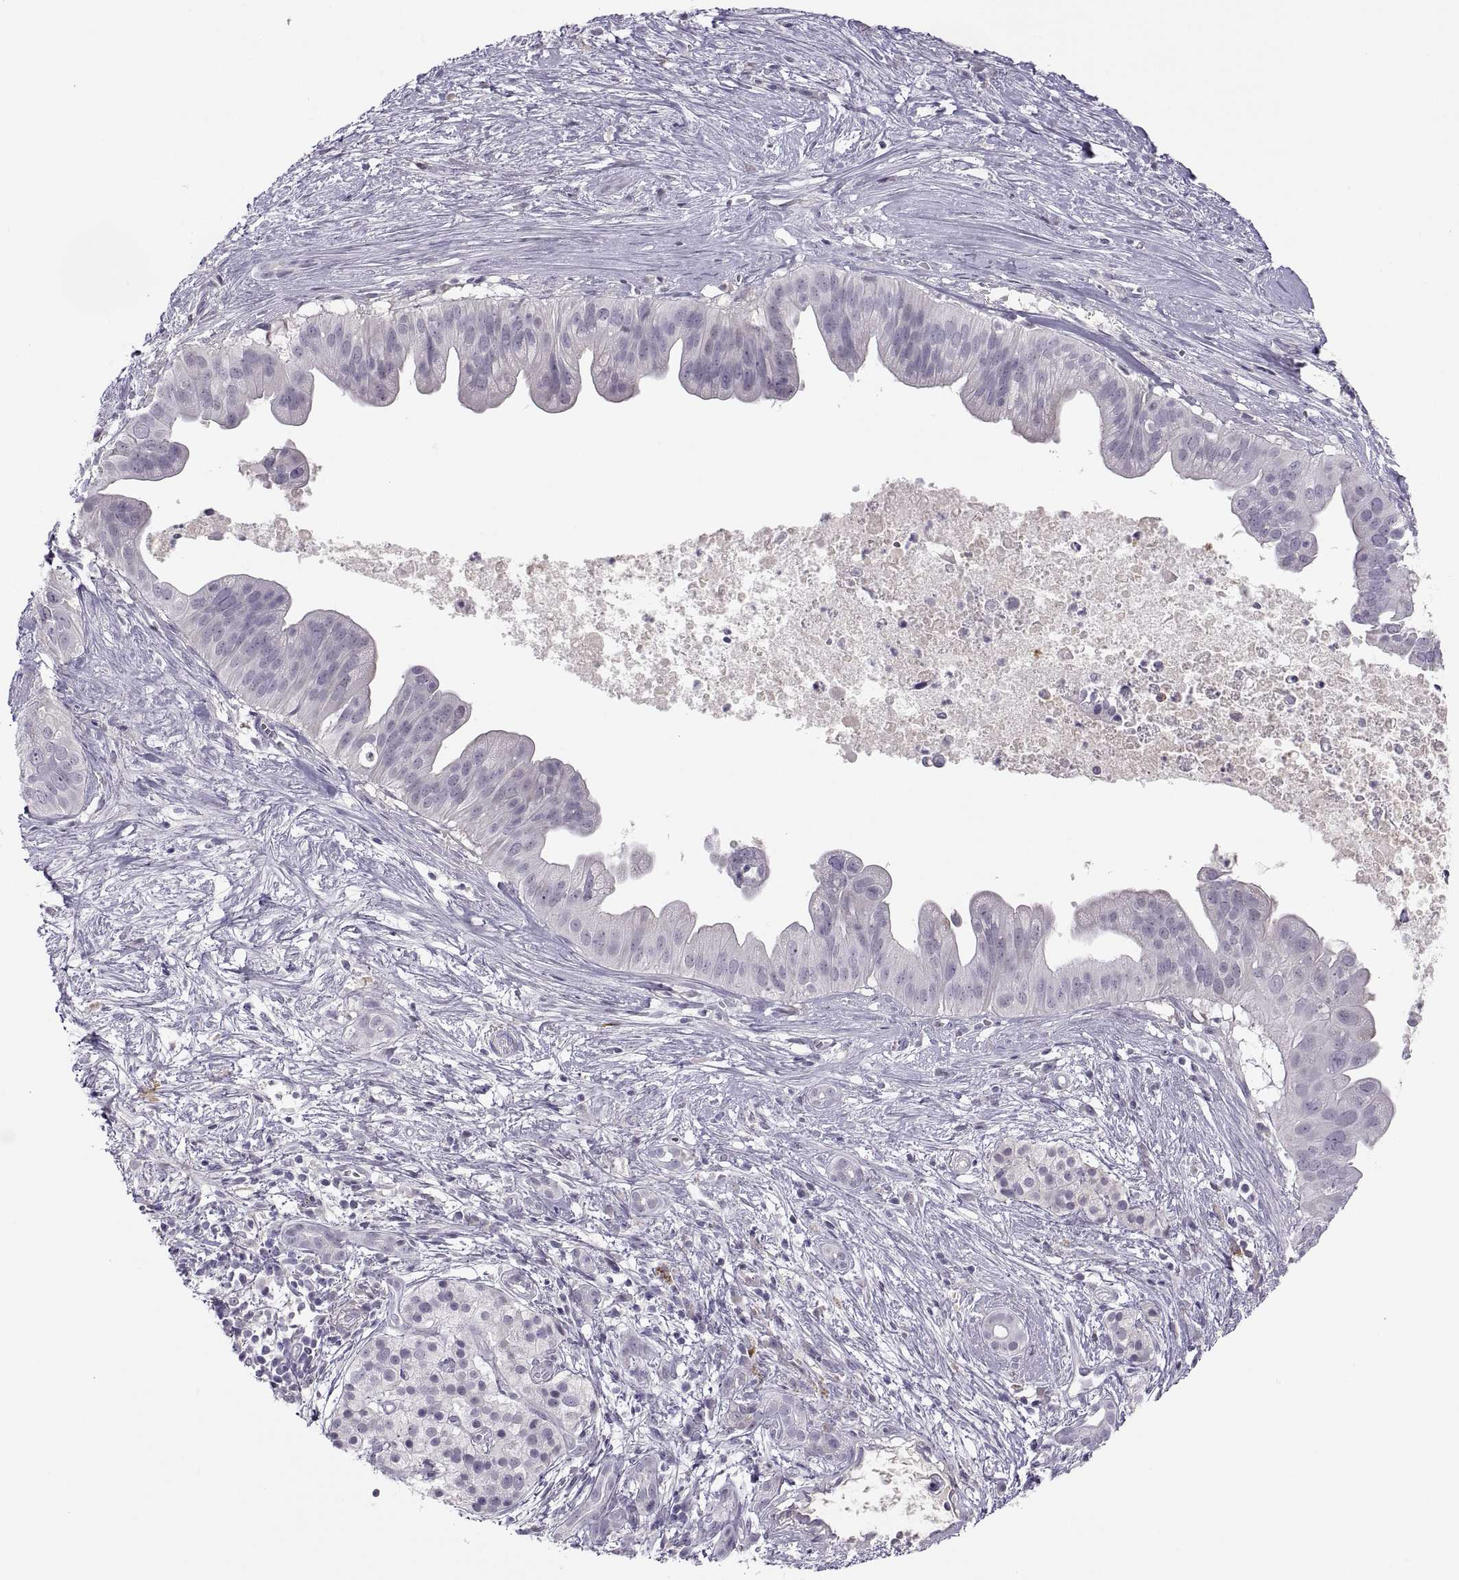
{"staining": {"intensity": "negative", "quantity": "none", "location": "none"}, "tissue": "pancreatic cancer", "cell_type": "Tumor cells", "image_type": "cancer", "snomed": [{"axis": "morphology", "description": "Adenocarcinoma, NOS"}, {"axis": "topography", "description": "Pancreas"}], "caption": "Tumor cells show no significant protein positivity in pancreatic cancer. Brightfield microscopy of immunohistochemistry stained with DAB (3,3'-diaminobenzidine) (brown) and hematoxylin (blue), captured at high magnification.", "gene": "CHCT1", "patient": {"sex": "male", "age": 61}}